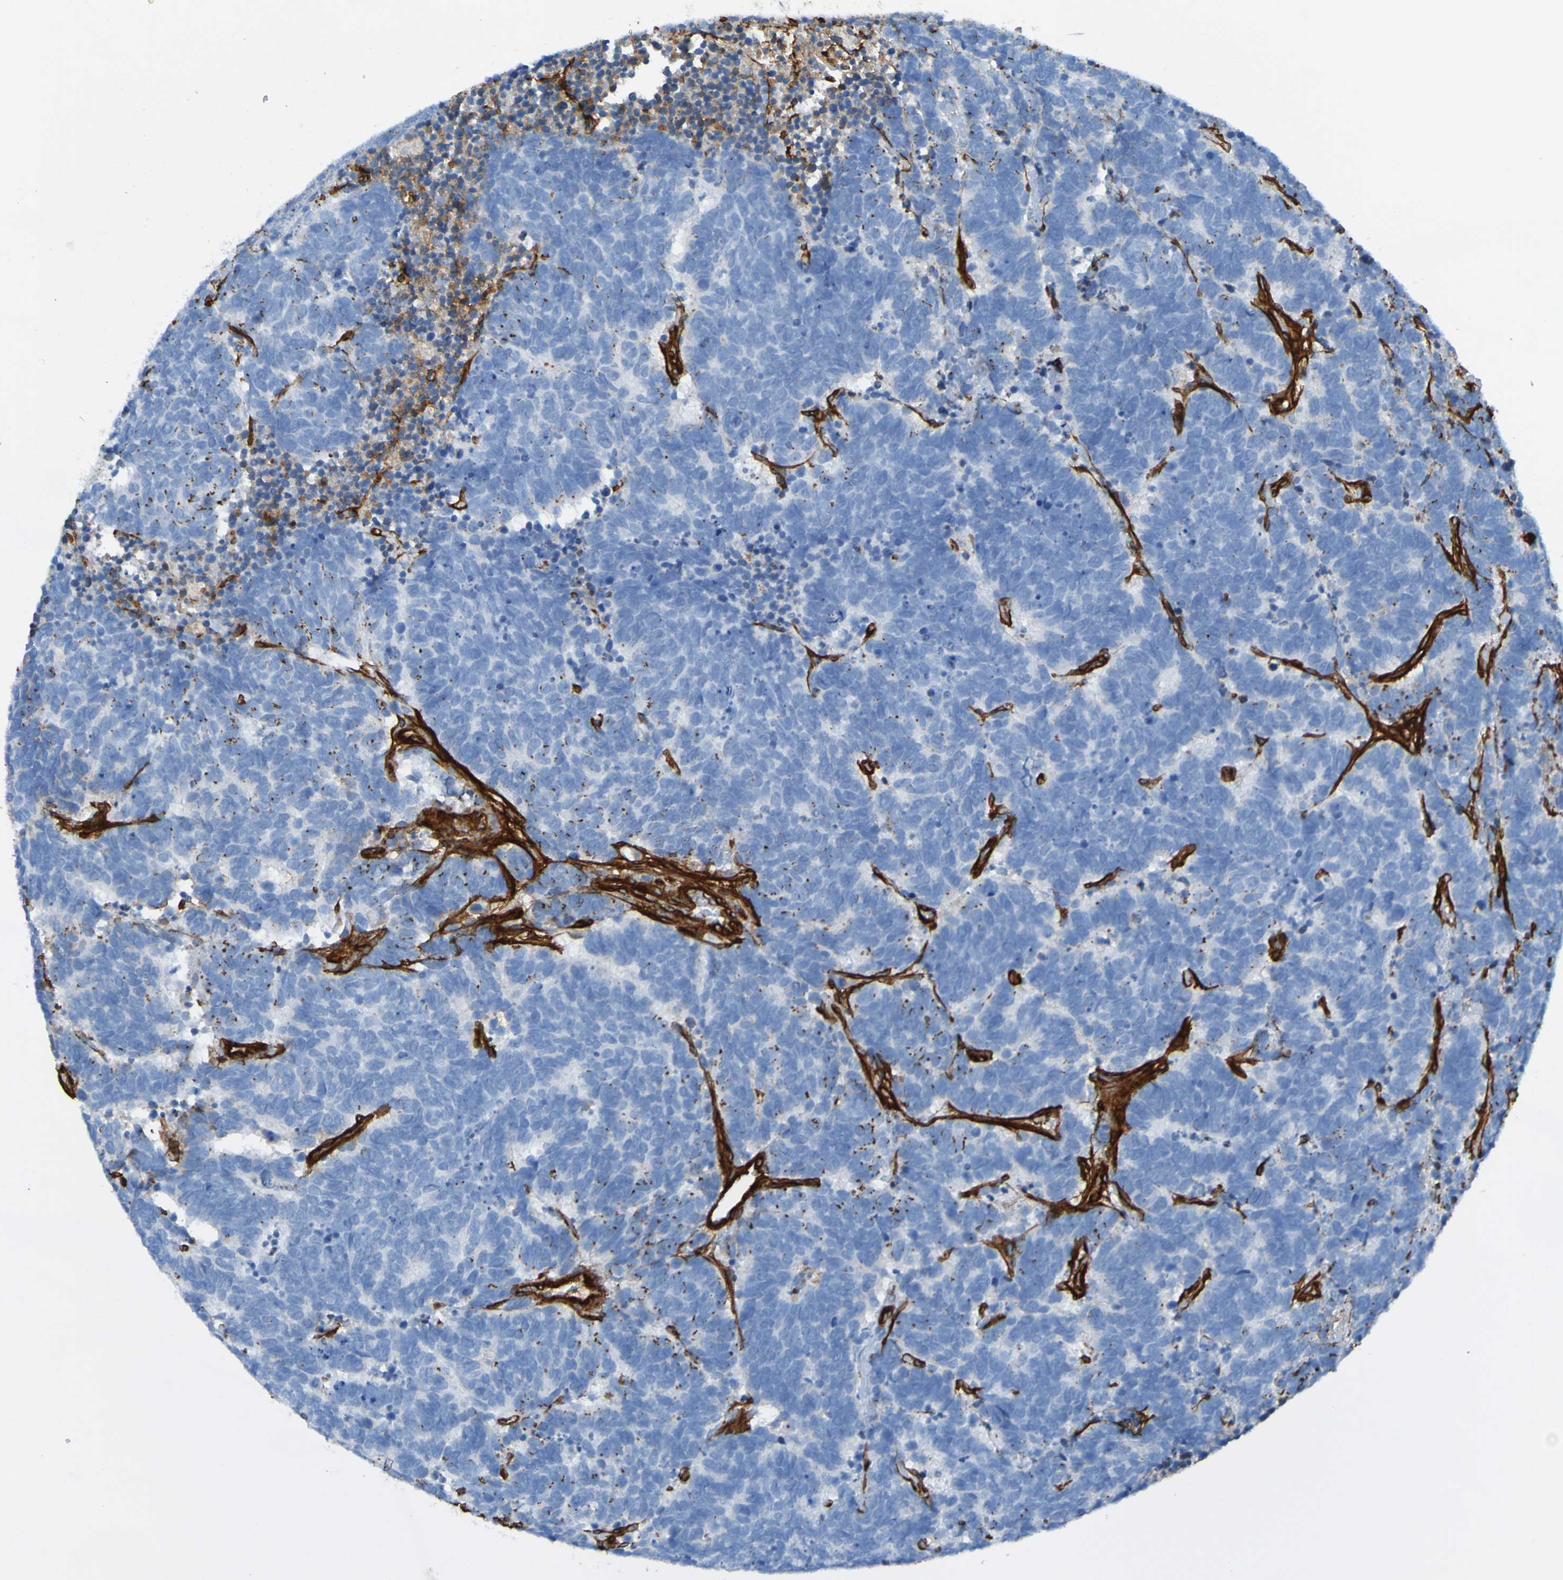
{"staining": {"intensity": "negative", "quantity": "none", "location": "none"}, "tissue": "carcinoid", "cell_type": "Tumor cells", "image_type": "cancer", "snomed": [{"axis": "morphology", "description": "Carcinoma, NOS"}, {"axis": "morphology", "description": "Carcinoid, malignant, NOS"}, {"axis": "topography", "description": "Urinary bladder"}], "caption": "Carcinoid was stained to show a protein in brown. There is no significant expression in tumor cells.", "gene": "COL4A2", "patient": {"sex": "male", "age": 57}}